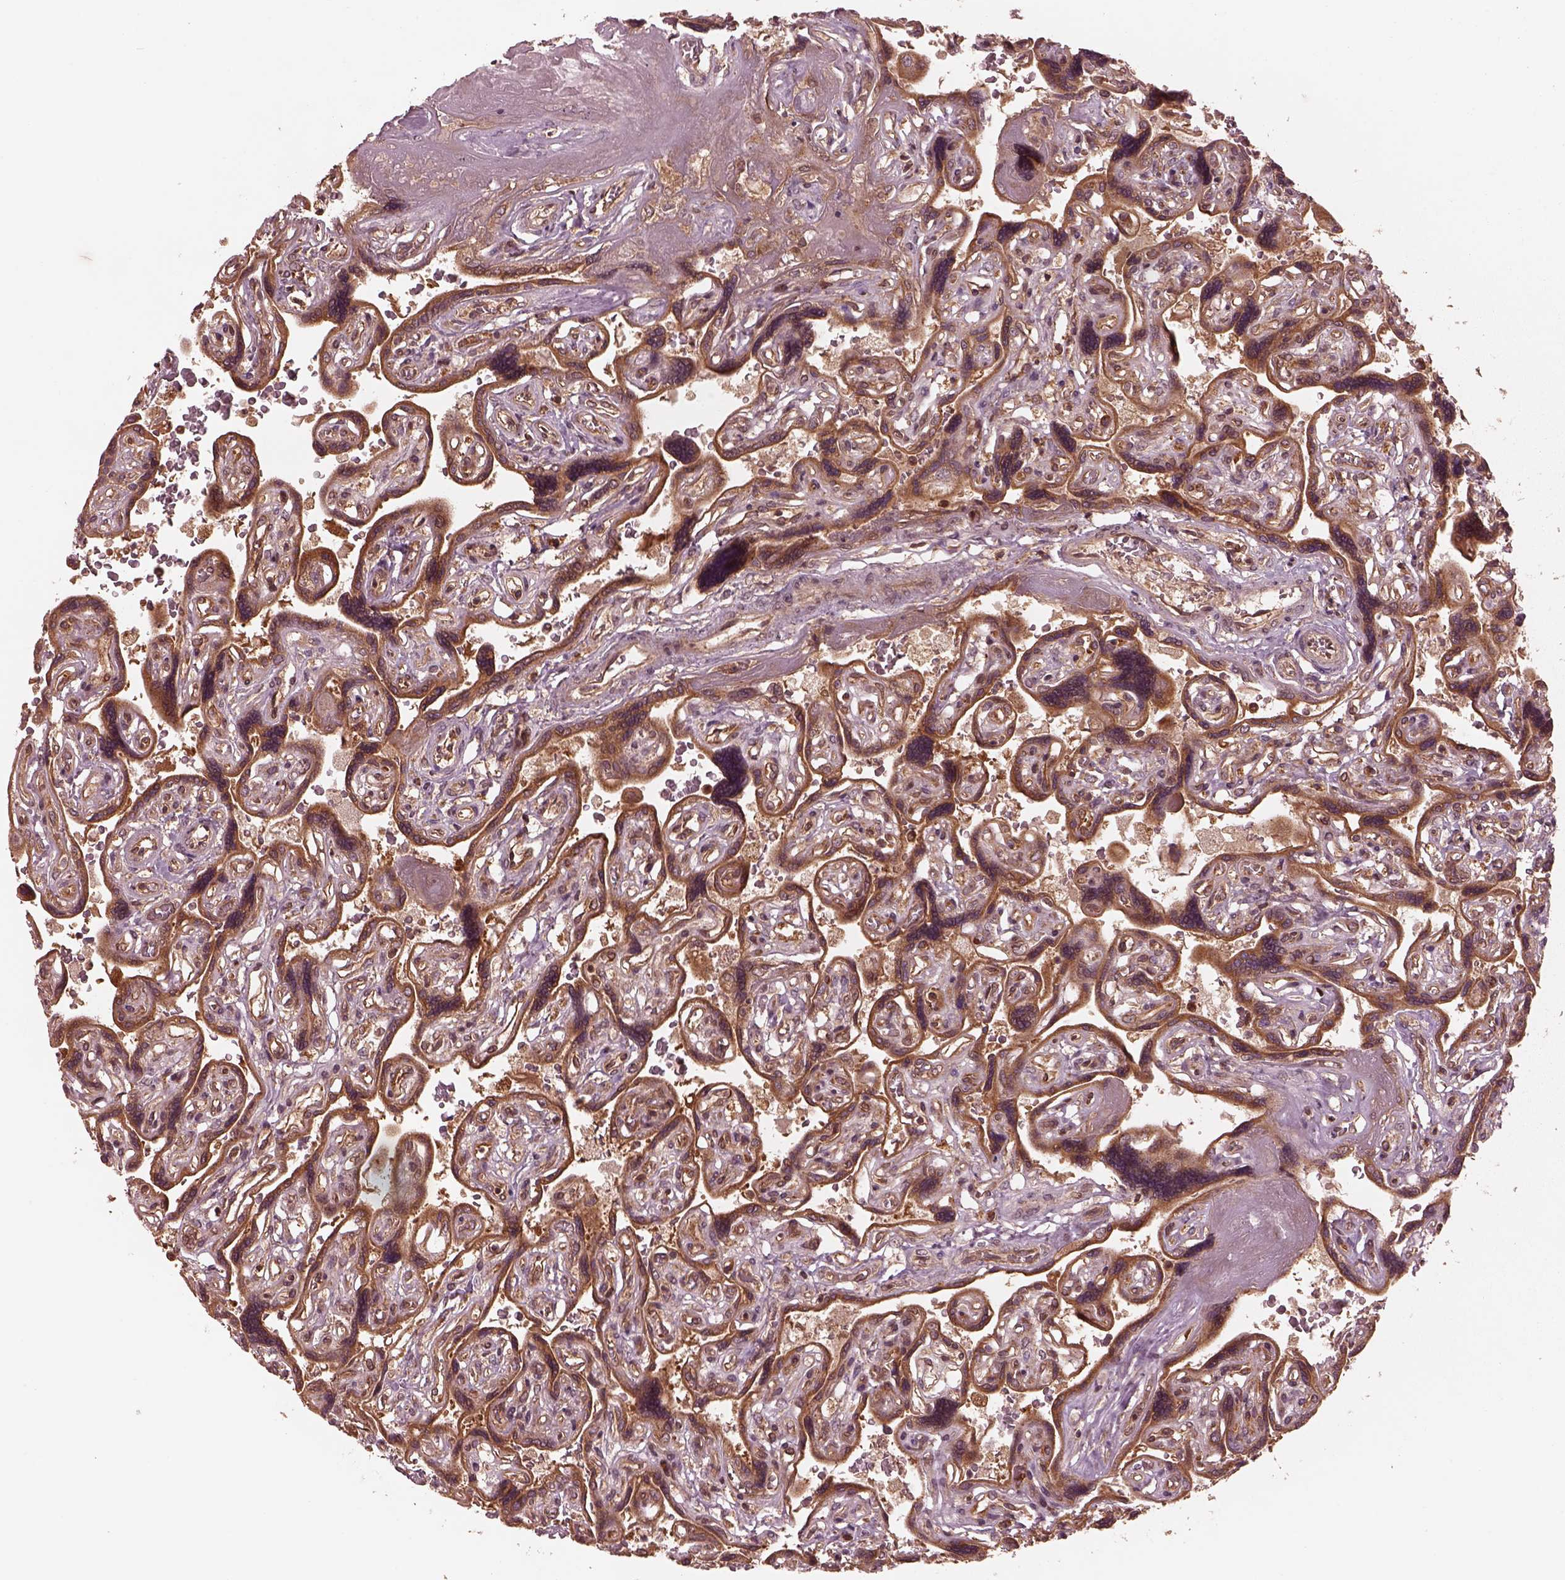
{"staining": {"intensity": "moderate", "quantity": ">75%", "location": "cytoplasmic/membranous"}, "tissue": "placenta", "cell_type": "Decidual cells", "image_type": "normal", "snomed": [{"axis": "morphology", "description": "Normal tissue, NOS"}, {"axis": "topography", "description": "Placenta"}], "caption": "Immunohistochemistry (IHC) of normal human placenta exhibits medium levels of moderate cytoplasmic/membranous expression in about >75% of decidual cells. (DAB (3,3'-diaminobenzidine) IHC, brown staining for protein, blue staining for nuclei).", "gene": "PIK3R2", "patient": {"sex": "female", "age": 32}}